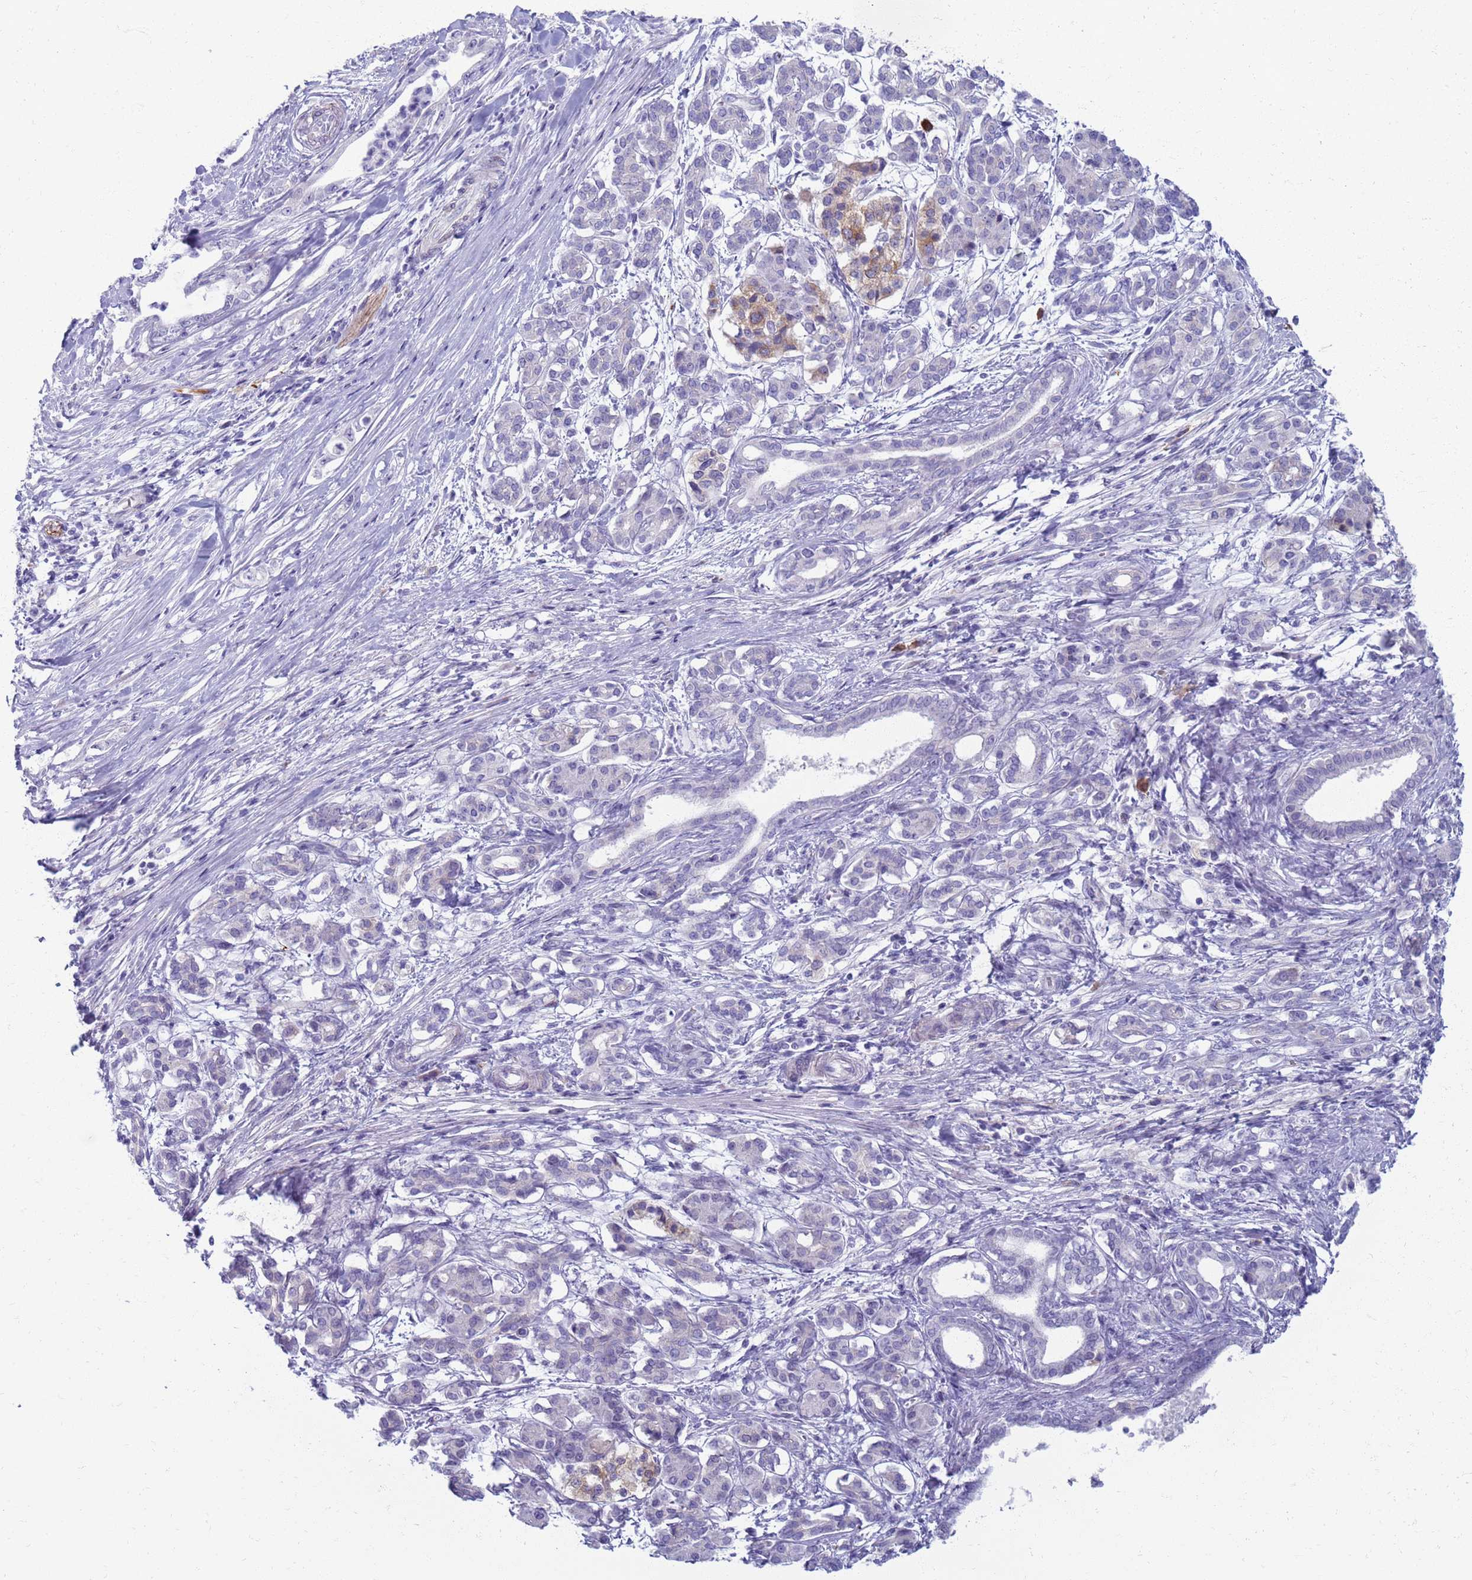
{"staining": {"intensity": "negative", "quantity": "none", "location": "none"}, "tissue": "pancreatic cancer", "cell_type": "Tumor cells", "image_type": "cancer", "snomed": [{"axis": "morphology", "description": "Adenocarcinoma, NOS"}, {"axis": "topography", "description": "Pancreas"}], "caption": "High magnification brightfield microscopy of pancreatic adenocarcinoma stained with DAB (3,3'-diaminobenzidine) (brown) and counterstained with hematoxylin (blue): tumor cells show no significant staining.", "gene": "CLCA2", "patient": {"sex": "female", "age": 55}}